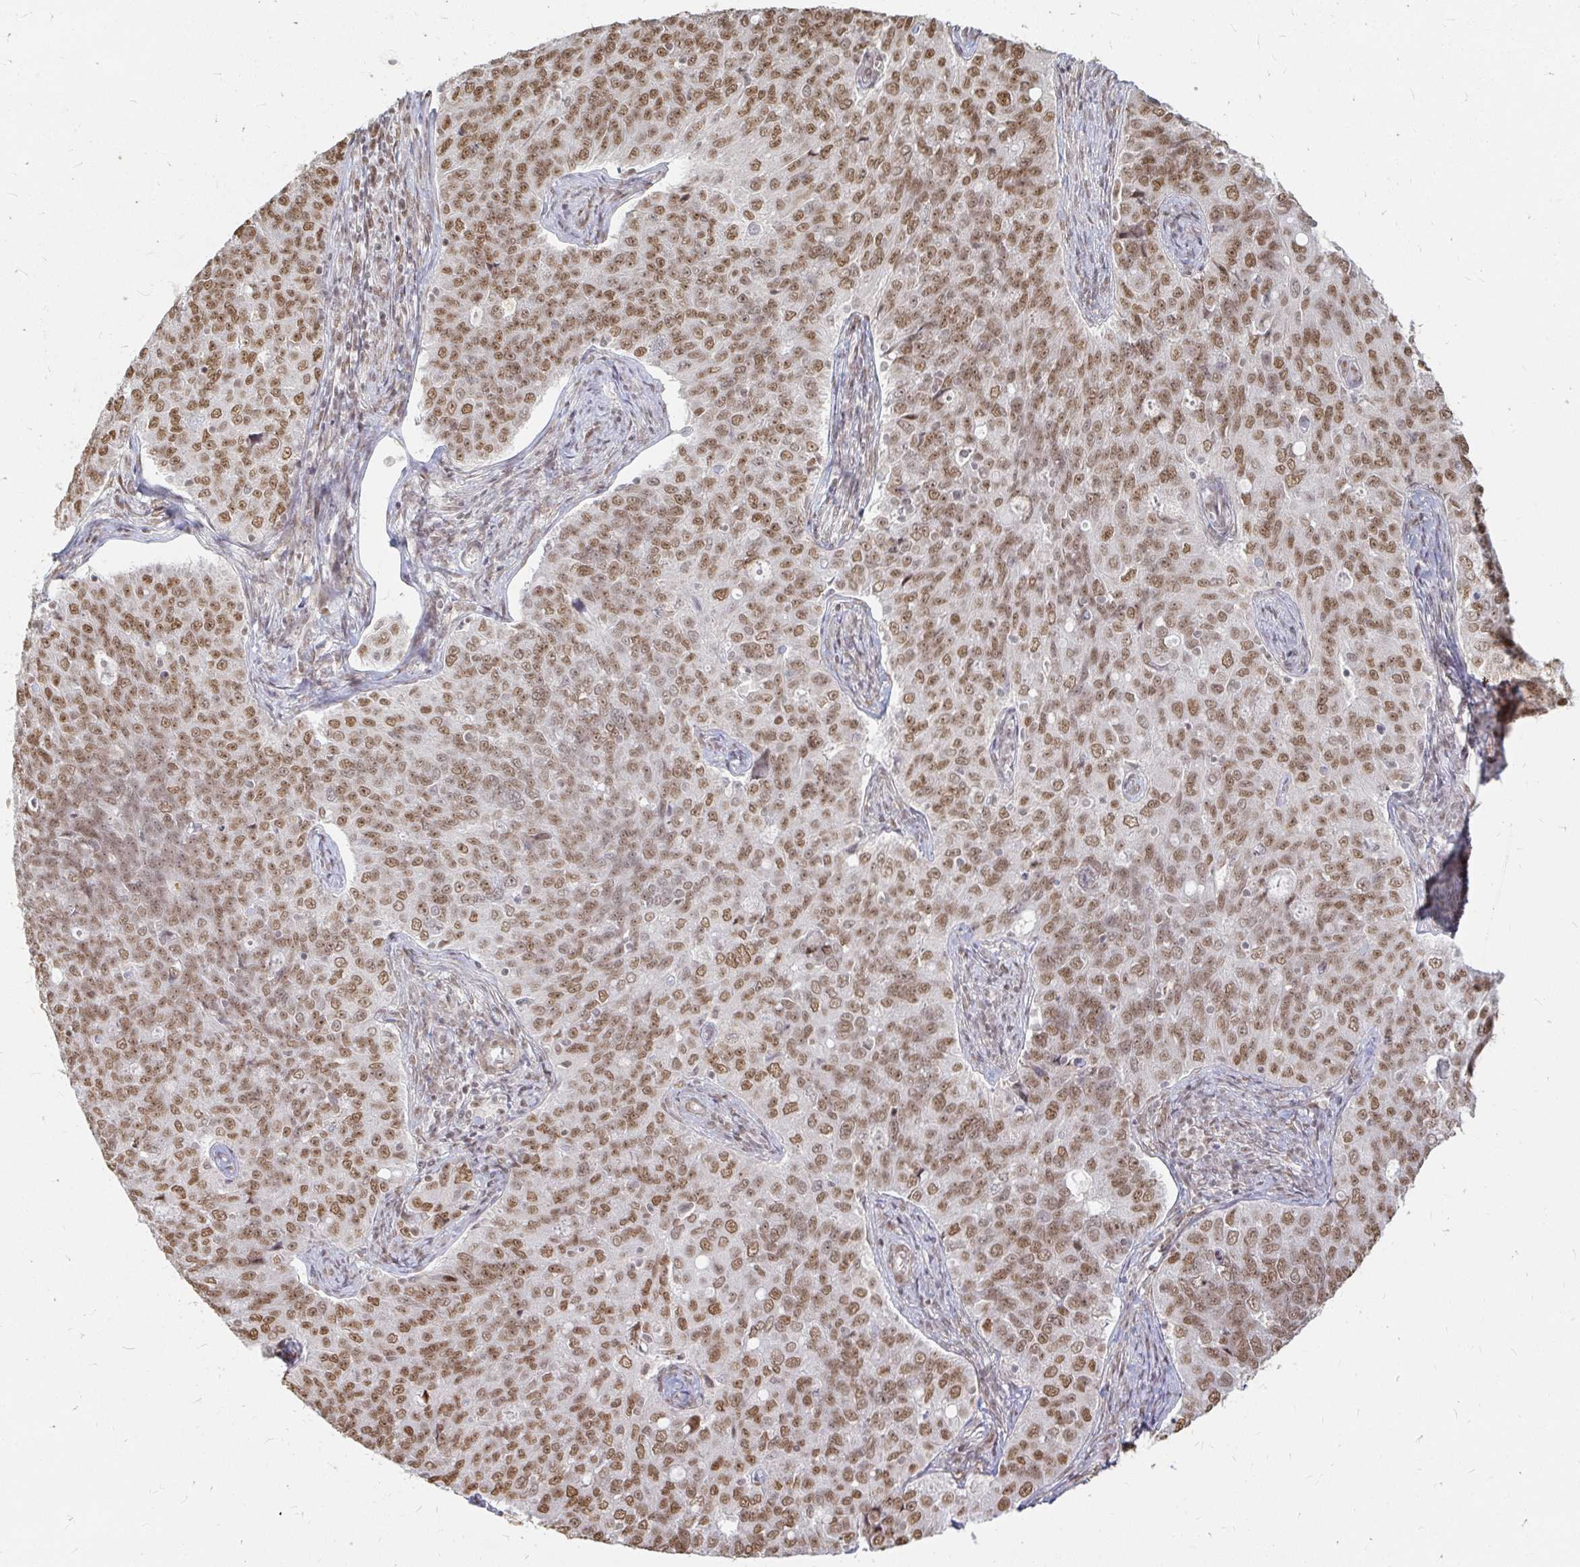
{"staining": {"intensity": "moderate", "quantity": ">75%", "location": "nuclear"}, "tissue": "endometrial cancer", "cell_type": "Tumor cells", "image_type": "cancer", "snomed": [{"axis": "morphology", "description": "Adenocarcinoma, NOS"}, {"axis": "topography", "description": "Endometrium"}], "caption": "Protein staining shows moderate nuclear staining in approximately >75% of tumor cells in endometrial cancer. (DAB IHC, brown staining for protein, blue staining for nuclei).", "gene": "HNRNPU", "patient": {"sex": "female", "age": 43}}